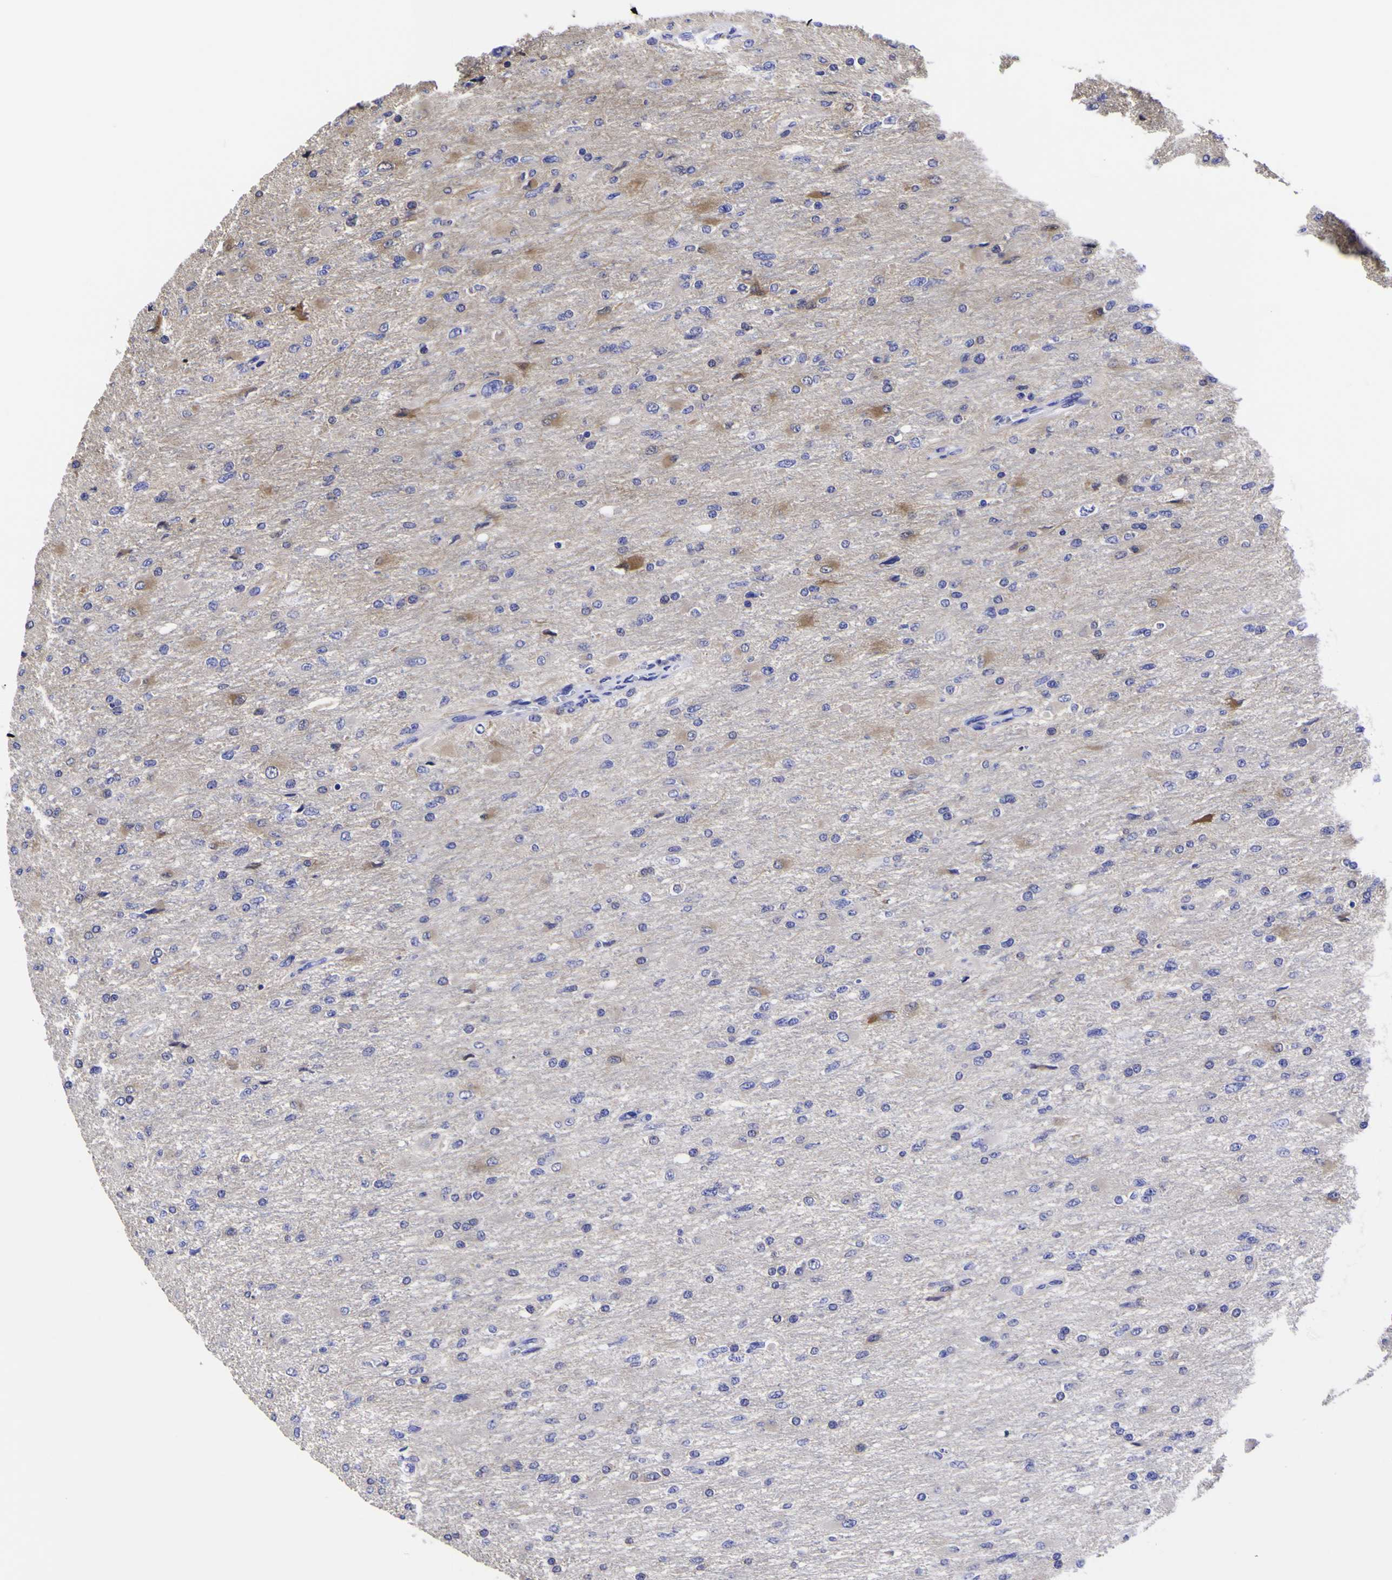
{"staining": {"intensity": "negative", "quantity": "none", "location": "none"}, "tissue": "glioma", "cell_type": "Tumor cells", "image_type": "cancer", "snomed": [{"axis": "morphology", "description": "Glioma, malignant, High grade"}, {"axis": "topography", "description": "Cerebral cortex"}], "caption": "Tumor cells are negative for protein expression in human glioma.", "gene": "MAPK14", "patient": {"sex": "female", "age": 36}}